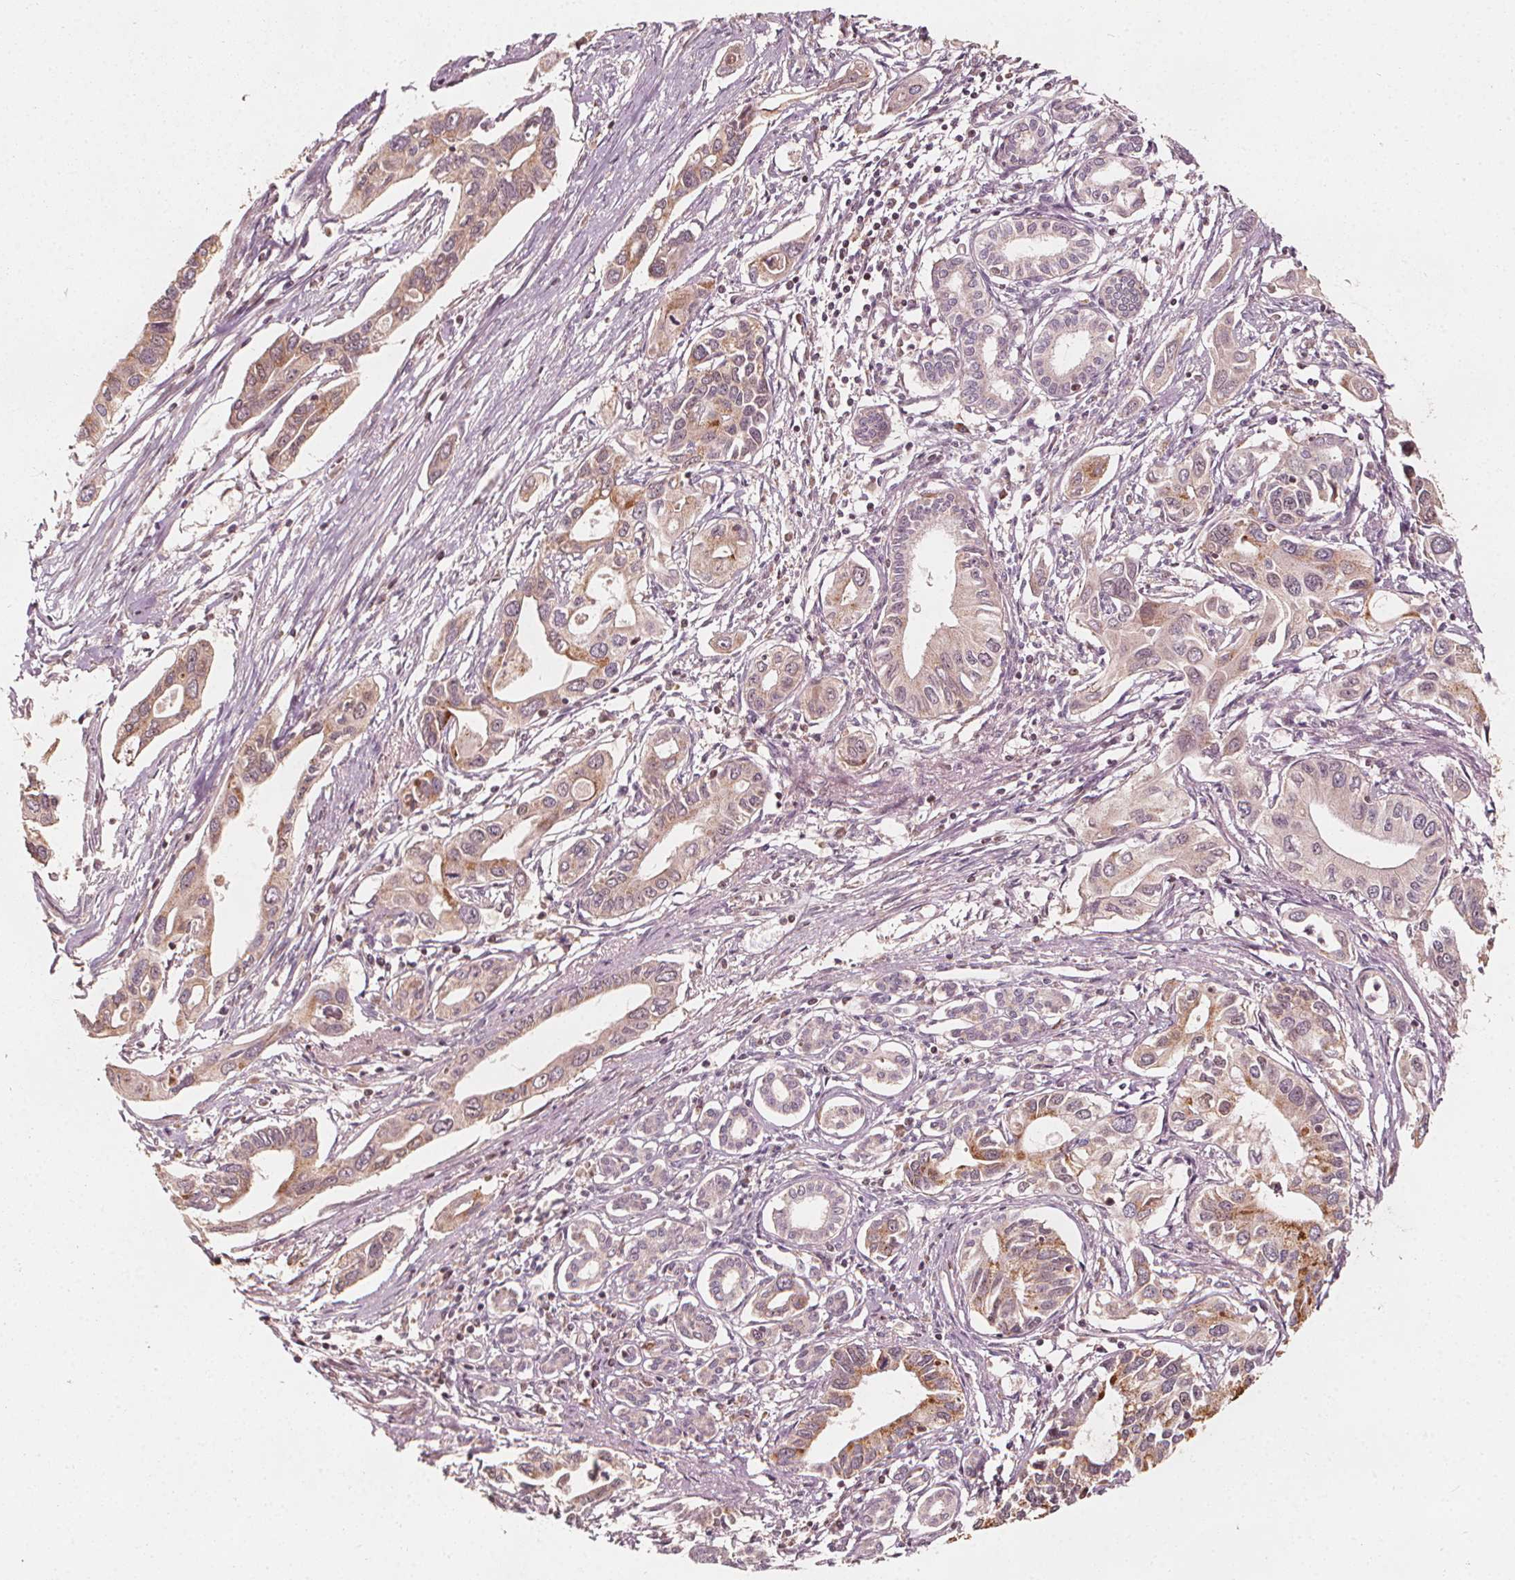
{"staining": {"intensity": "weak", "quantity": ">75%", "location": "cytoplasmic/membranous"}, "tissue": "pancreatic cancer", "cell_type": "Tumor cells", "image_type": "cancer", "snomed": [{"axis": "morphology", "description": "Adenocarcinoma, NOS"}, {"axis": "topography", "description": "Pancreas"}], "caption": "Tumor cells show low levels of weak cytoplasmic/membranous positivity in about >75% of cells in human pancreatic adenocarcinoma. (DAB (3,3'-diaminobenzidine) = brown stain, brightfield microscopy at high magnification).", "gene": "AIP", "patient": {"sex": "male", "age": 60}}